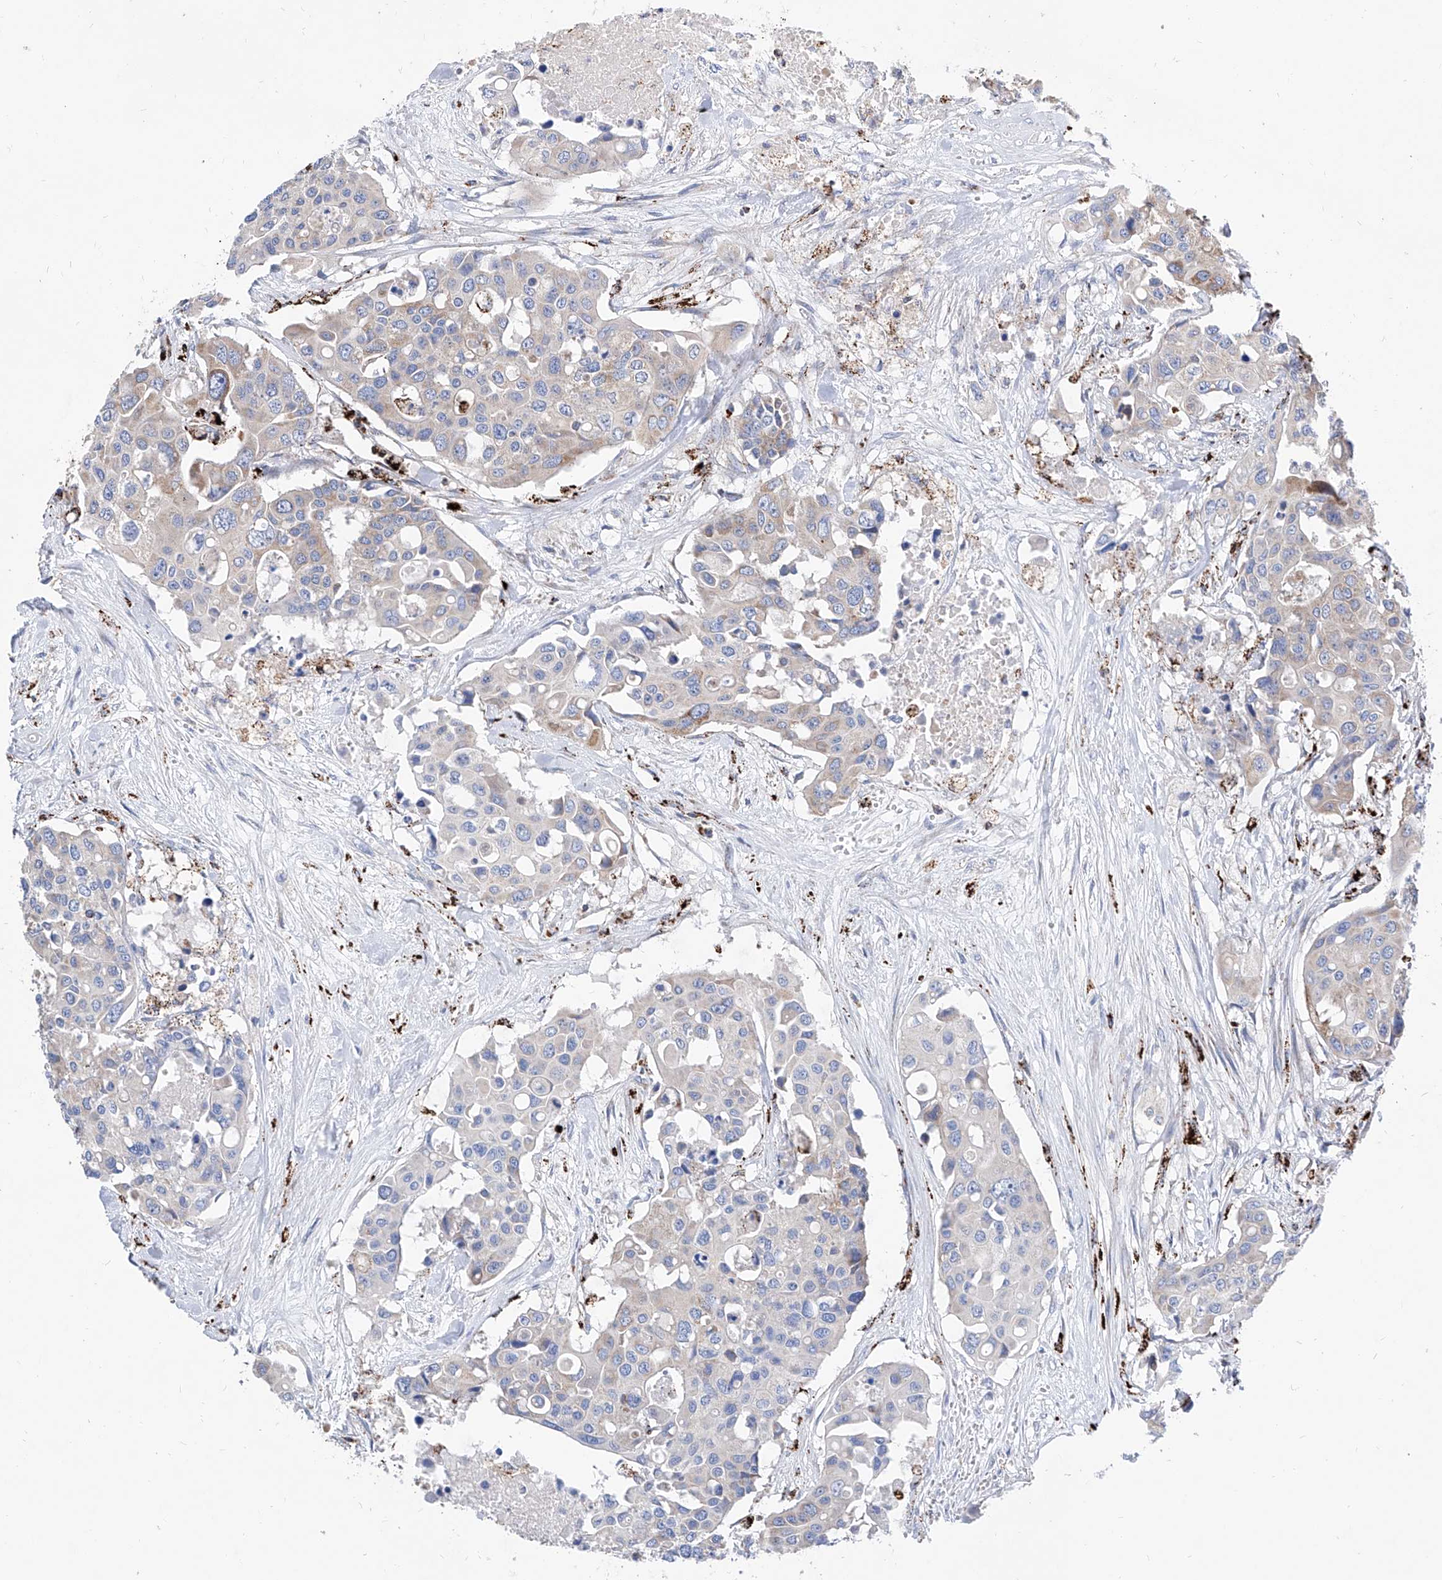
{"staining": {"intensity": "negative", "quantity": "none", "location": "none"}, "tissue": "colorectal cancer", "cell_type": "Tumor cells", "image_type": "cancer", "snomed": [{"axis": "morphology", "description": "Adenocarcinoma, NOS"}, {"axis": "topography", "description": "Colon"}], "caption": "Photomicrograph shows no protein staining in tumor cells of colorectal cancer tissue.", "gene": "CPNE5", "patient": {"sex": "male", "age": 77}}